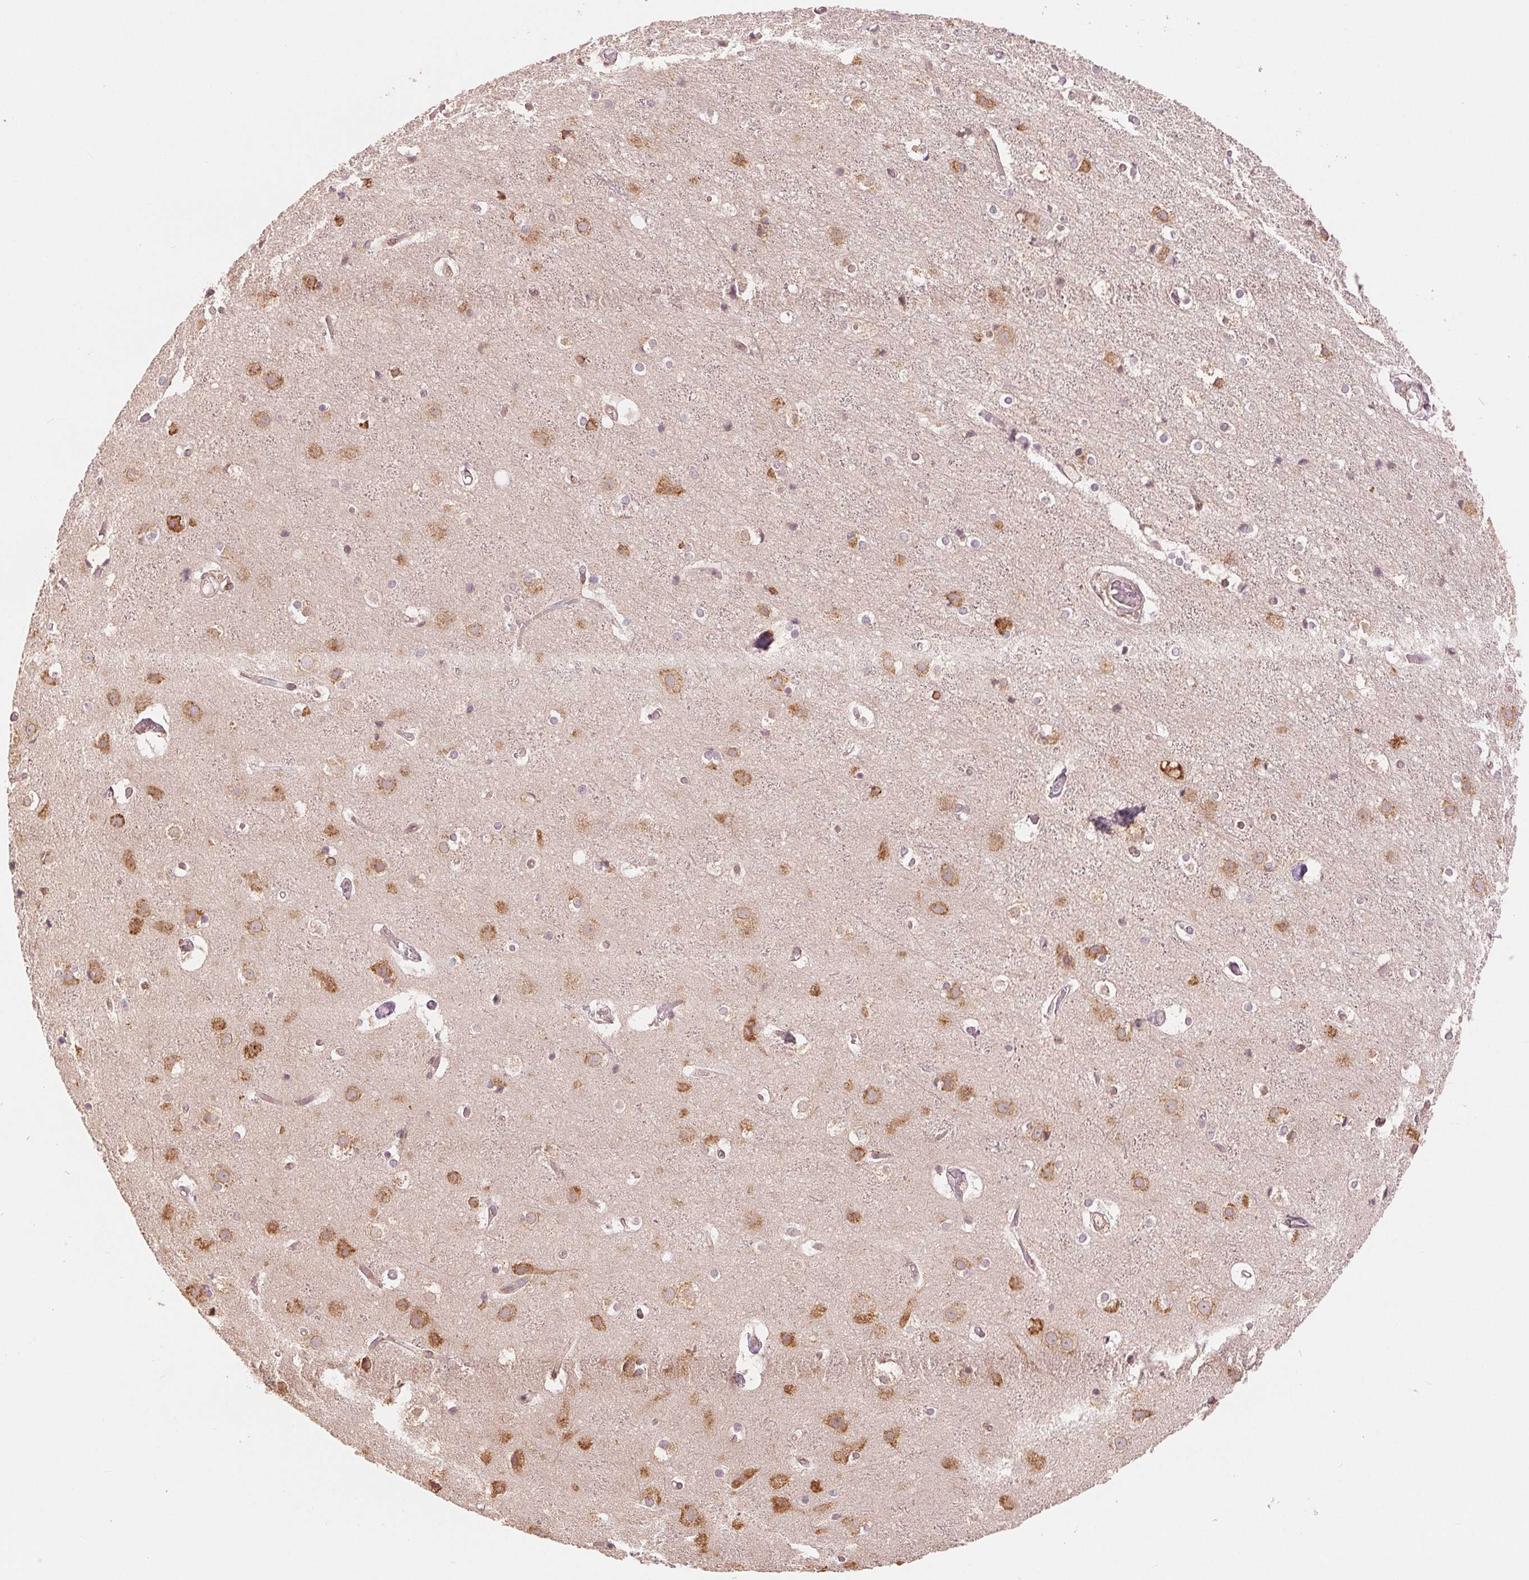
{"staining": {"intensity": "negative", "quantity": "none", "location": "none"}, "tissue": "cerebral cortex", "cell_type": "Endothelial cells", "image_type": "normal", "snomed": [{"axis": "morphology", "description": "Normal tissue, NOS"}, {"axis": "topography", "description": "Cerebral cortex"}], "caption": "Immunohistochemical staining of benign cerebral cortex exhibits no significant positivity in endothelial cells. Nuclei are stained in blue.", "gene": "SLC20A1", "patient": {"sex": "female", "age": 52}}